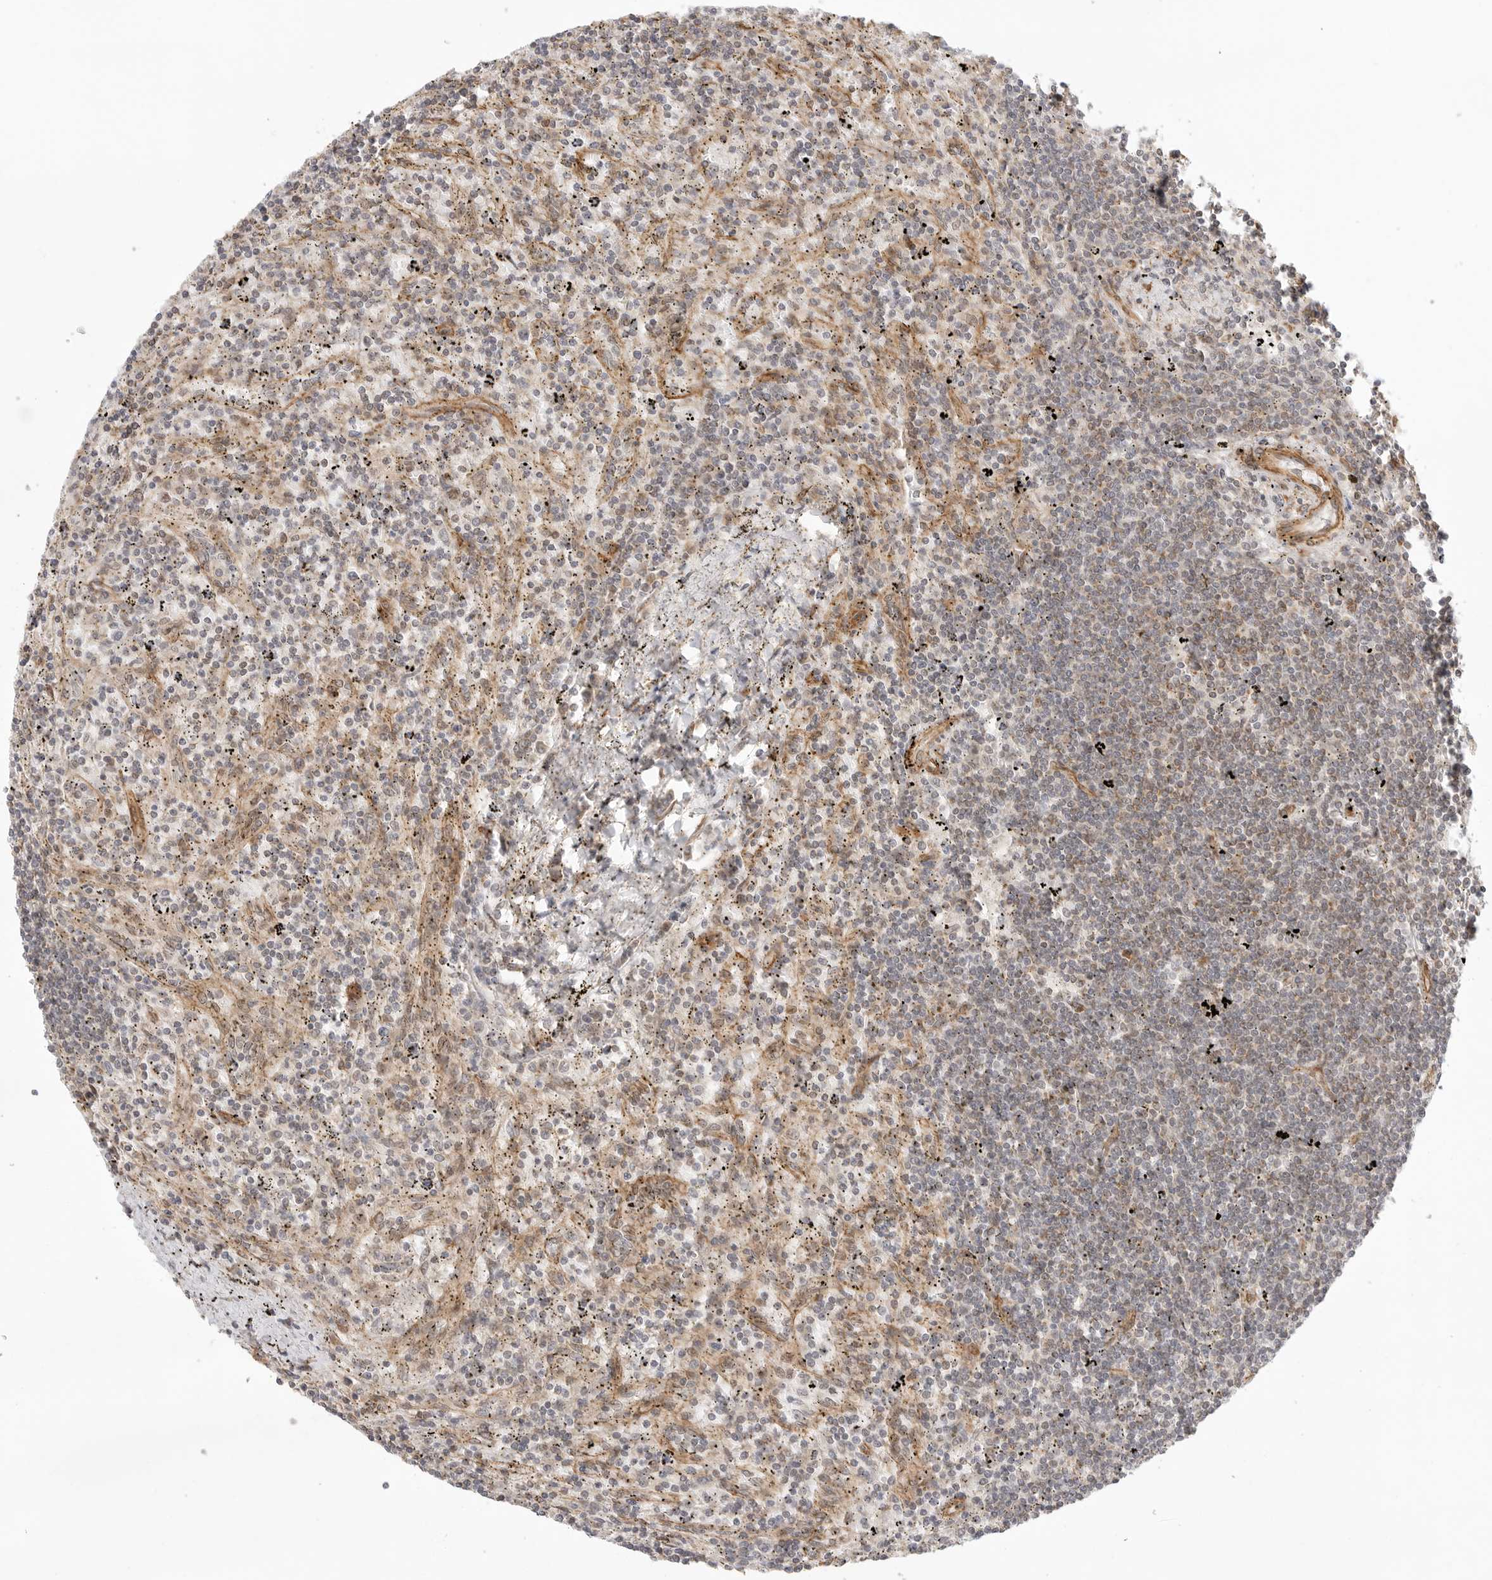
{"staining": {"intensity": "weak", "quantity": "<25%", "location": "nuclear"}, "tissue": "lymphoma", "cell_type": "Tumor cells", "image_type": "cancer", "snomed": [{"axis": "morphology", "description": "Malignant lymphoma, non-Hodgkin's type, Low grade"}, {"axis": "topography", "description": "Spleen"}], "caption": "Immunohistochemical staining of malignant lymphoma, non-Hodgkin's type (low-grade) exhibits no significant expression in tumor cells. (DAB (3,3'-diaminobenzidine) IHC visualized using brightfield microscopy, high magnification).", "gene": "ATOH7", "patient": {"sex": "male", "age": 76}}